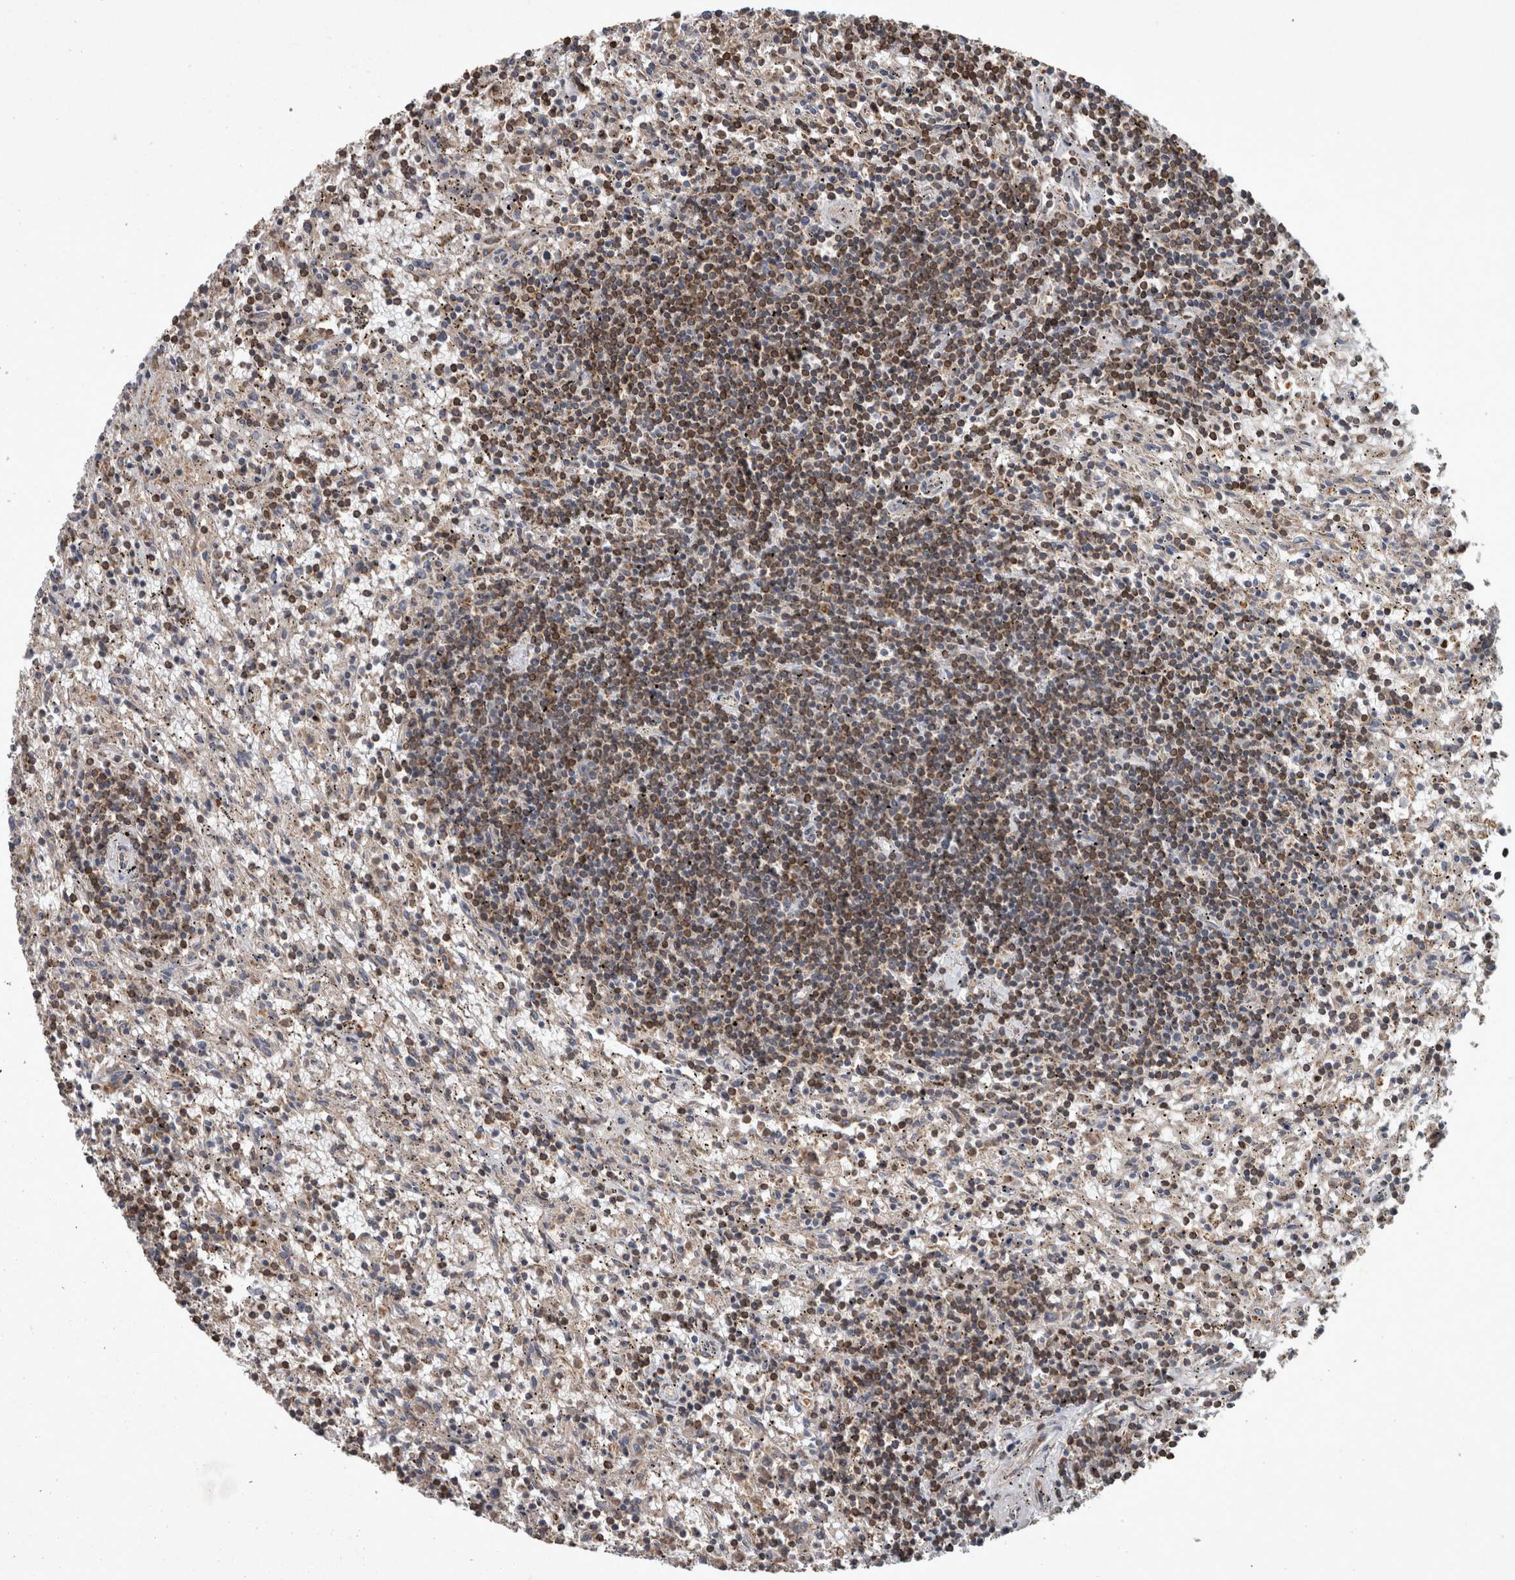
{"staining": {"intensity": "moderate", "quantity": "25%-75%", "location": "cytoplasmic/membranous"}, "tissue": "lymphoma", "cell_type": "Tumor cells", "image_type": "cancer", "snomed": [{"axis": "morphology", "description": "Malignant lymphoma, non-Hodgkin's type, Low grade"}, {"axis": "topography", "description": "Spleen"}], "caption": "Tumor cells exhibit medium levels of moderate cytoplasmic/membranous positivity in approximately 25%-75% of cells in lymphoma.", "gene": "PPP1R3C", "patient": {"sex": "male", "age": 76}}